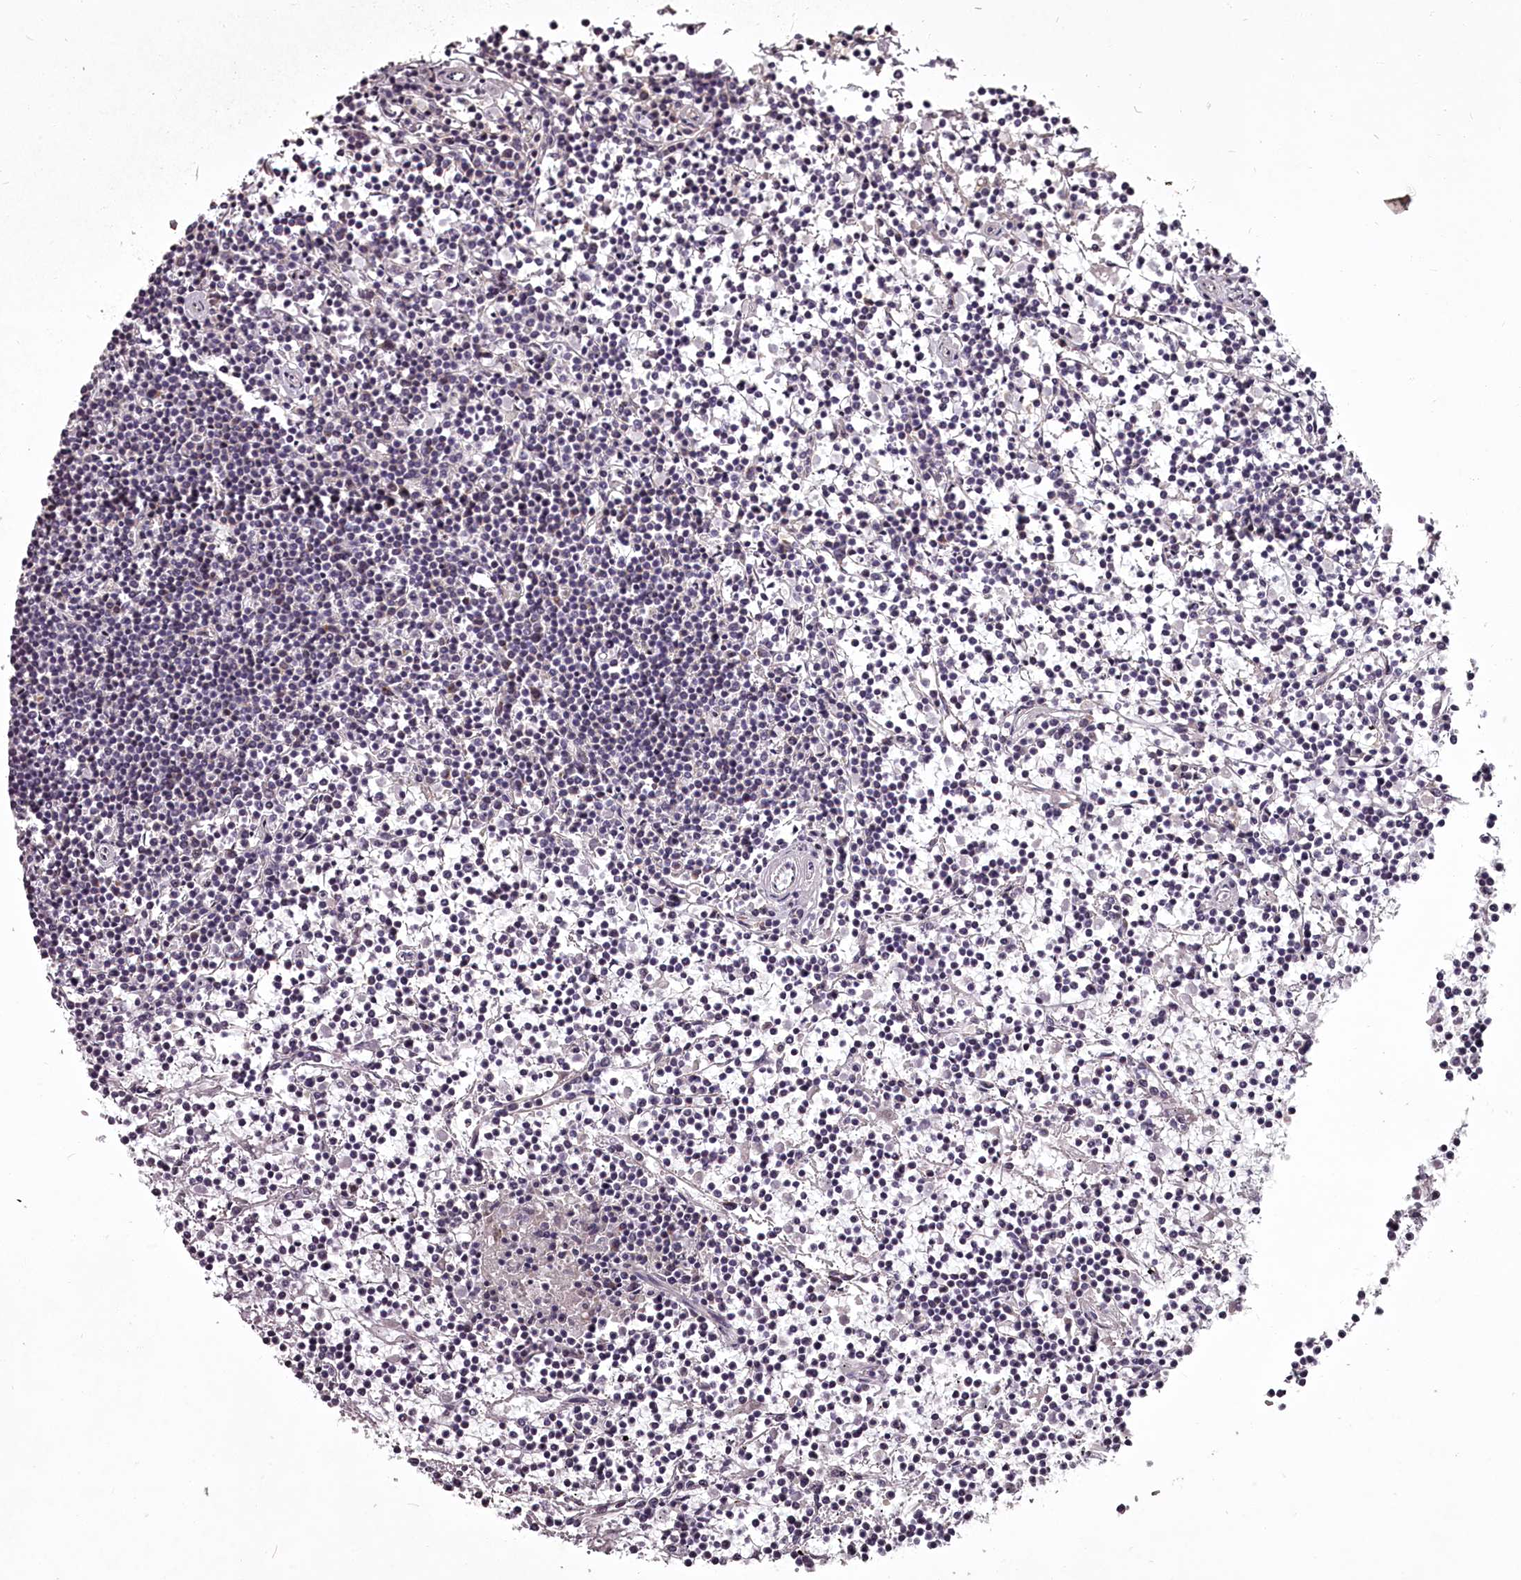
{"staining": {"intensity": "negative", "quantity": "none", "location": "none"}, "tissue": "lymphoma", "cell_type": "Tumor cells", "image_type": "cancer", "snomed": [{"axis": "morphology", "description": "Malignant lymphoma, non-Hodgkin's type, Low grade"}, {"axis": "topography", "description": "Spleen"}], "caption": "Immunohistochemical staining of low-grade malignant lymphoma, non-Hodgkin's type demonstrates no significant positivity in tumor cells.", "gene": "STX6", "patient": {"sex": "female", "age": 19}}